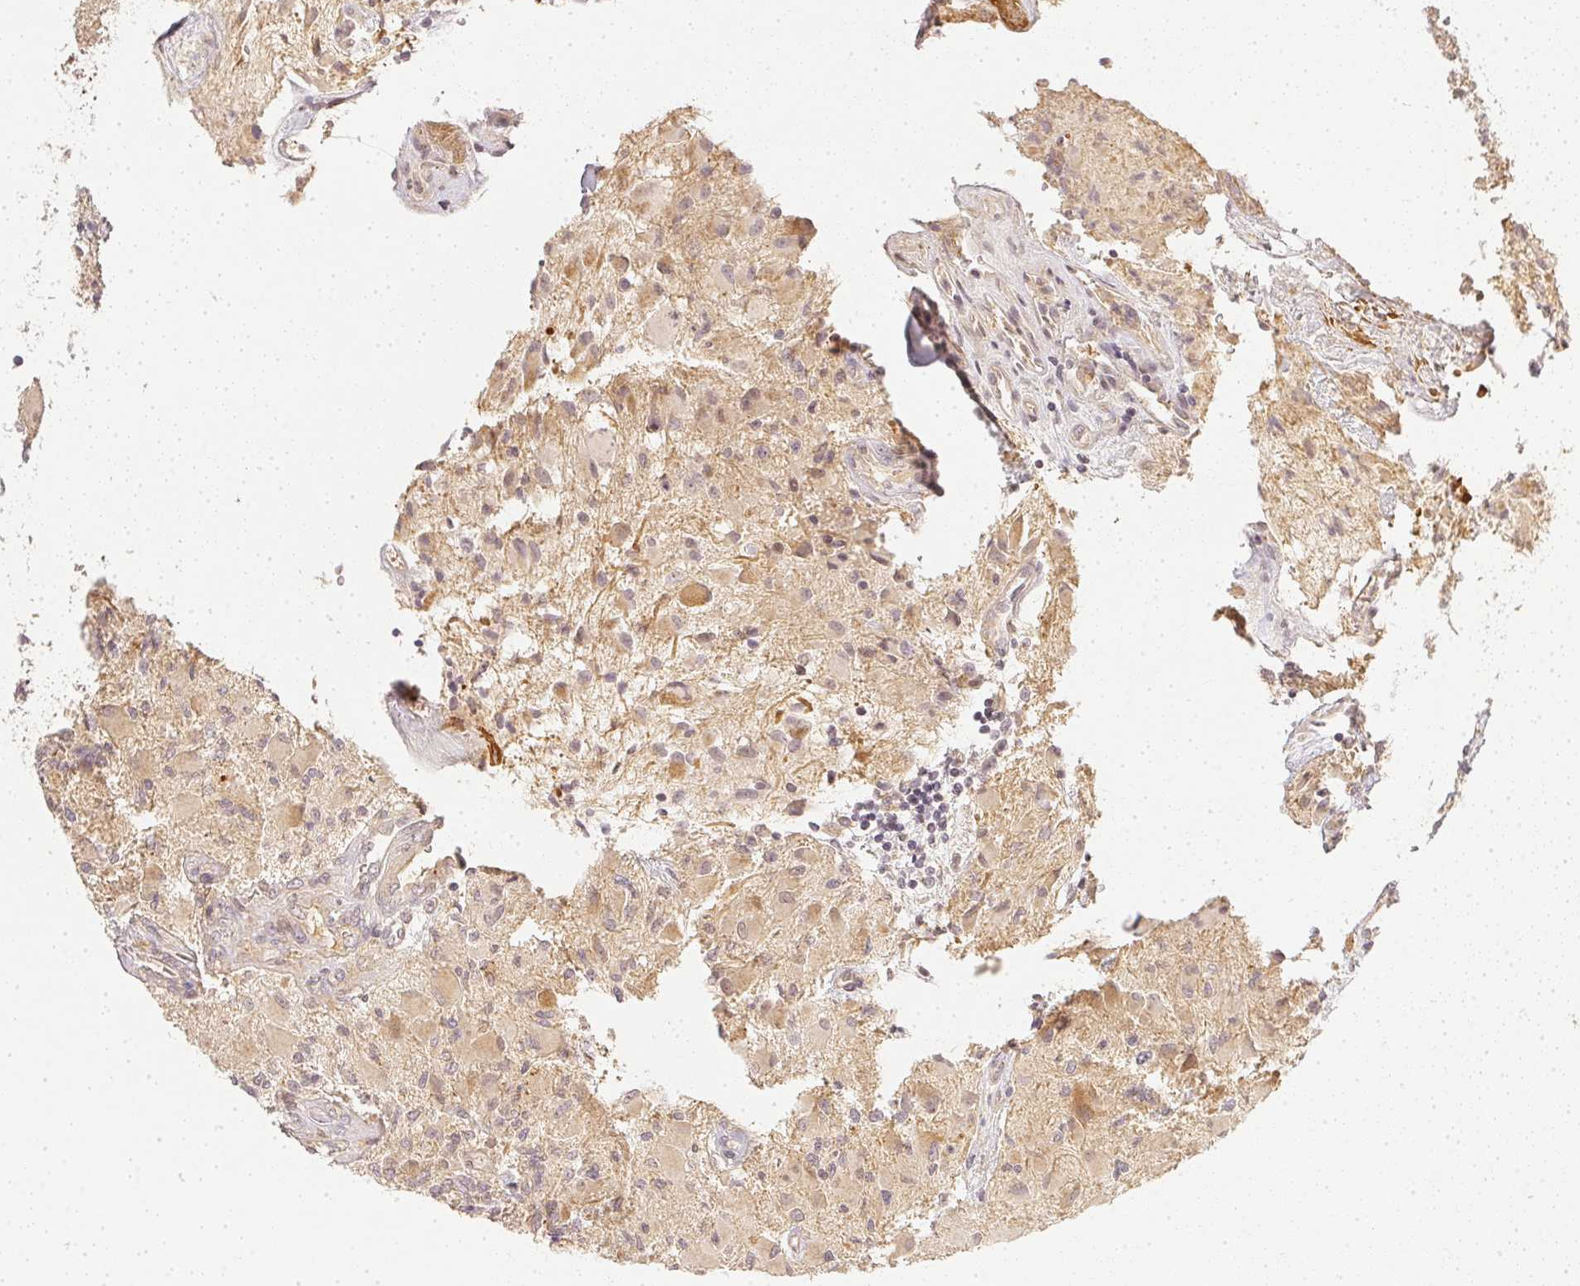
{"staining": {"intensity": "negative", "quantity": "none", "location": "none"}, "tissue": "glioma", "cell_type": "Tumor cells", "image_type": "cancer", "snomed": [{"axis": "morphology", "description": "Glioma, malignant, High grade"}, {"axis": "topography", "description": "Brain"}], "caption": "Immunohistochemistry image of neoplastic tissue: malignant glioma (high-grade) stained with DAB reveals no significant protein positivity in tumor cells. (Stains: DAB (3,3'-diaminobenzidine) immunohistochemistry (IHC) with hematoxylin counter stain, Microscopy: brightfield microscopy at high magnification).", "gene": "SERPINE1", "patient": {"sex": "female", "age": 65}}